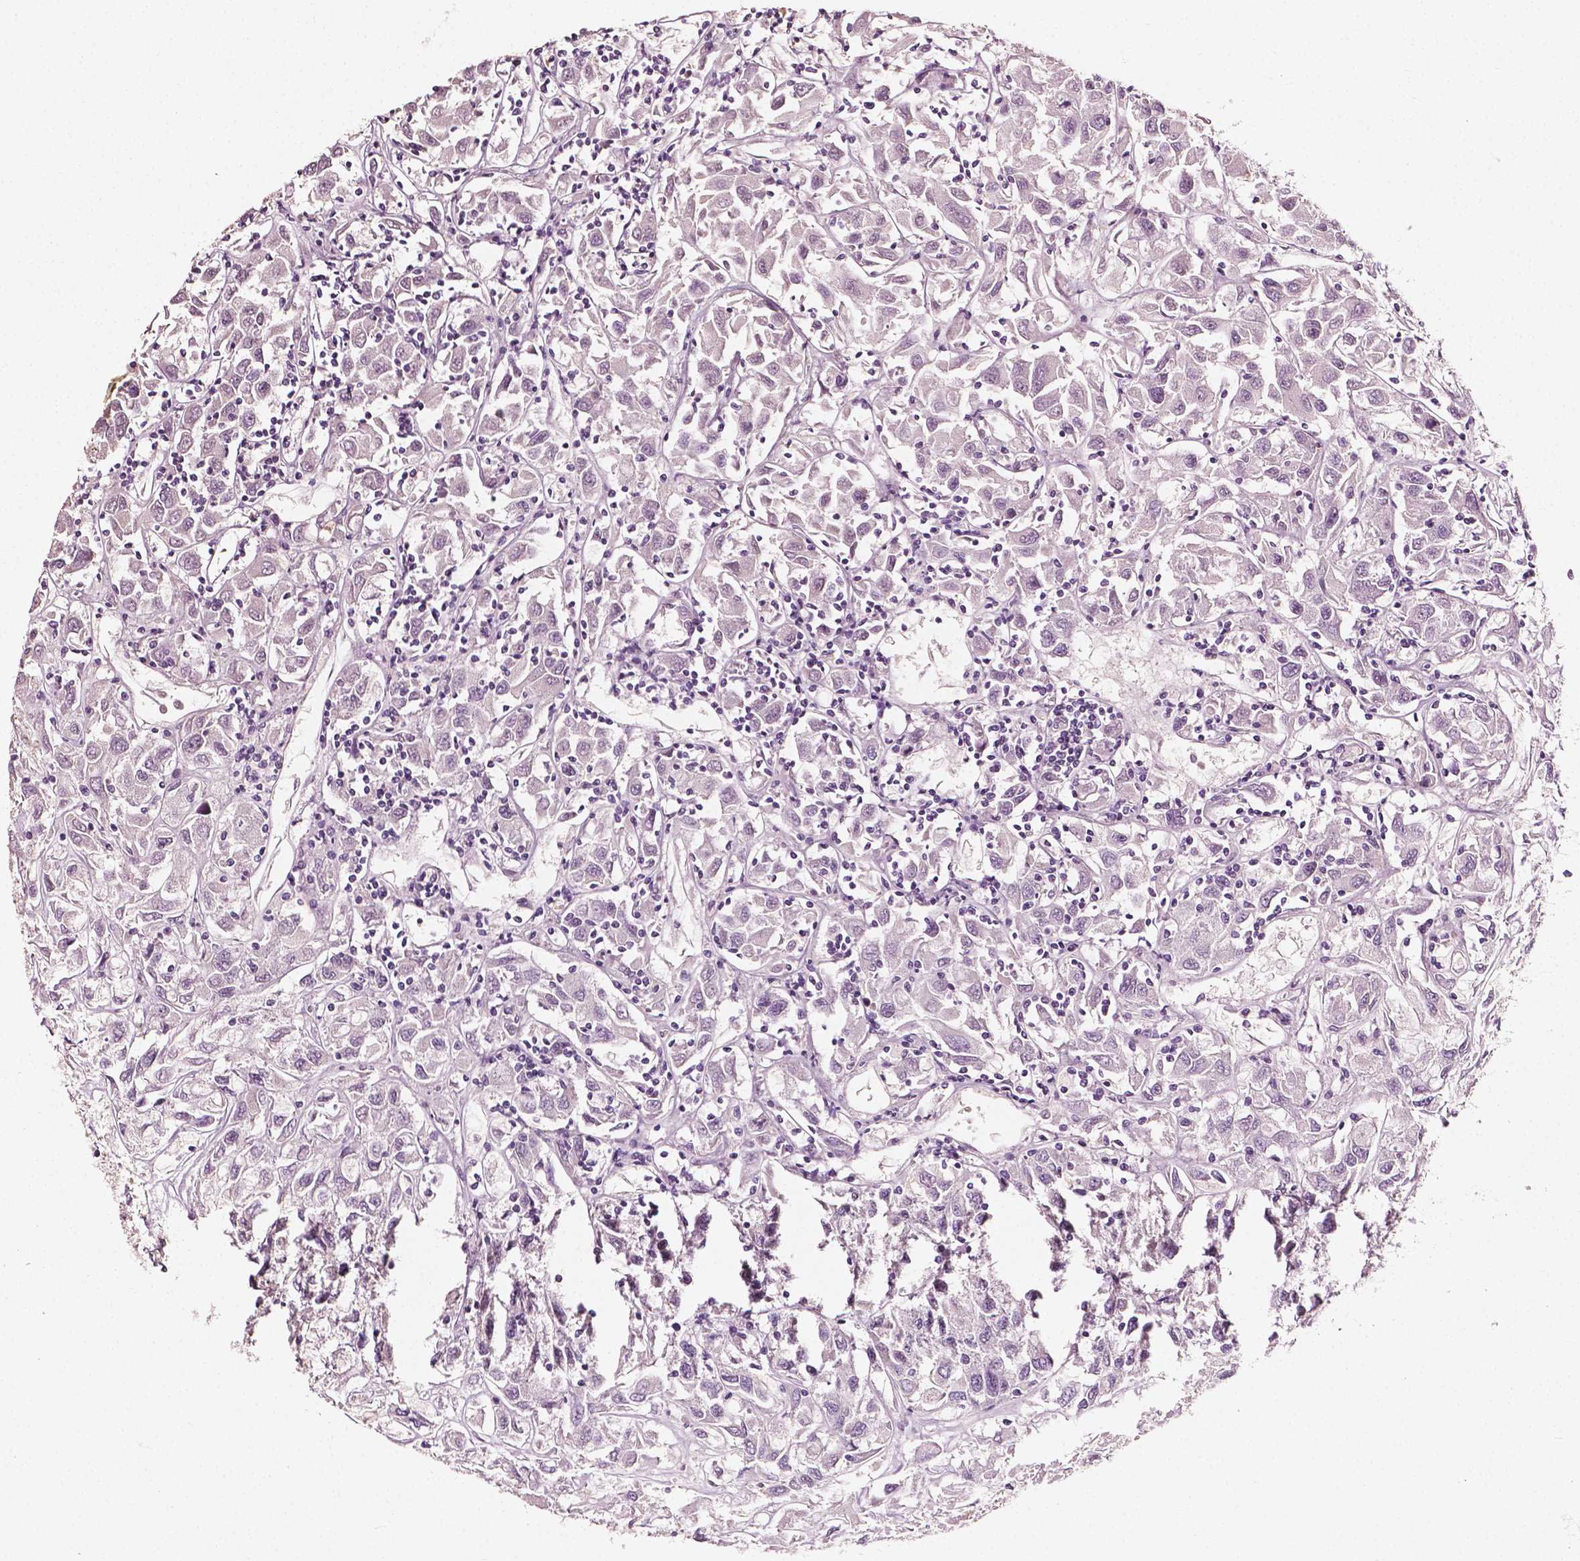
{"staining": {"intensity": "negative", "quantity": "none", "location": "none"}, "tissue": "renal cancer", "cell_type": "Tumor cells", "image_type": "cancer", "snomed": [{"axis": "morphology", "description": "Adenocarcinoma, NOS"}, {"axis": "topography", "description": "Kidney"}], "caption": "This is an immunohistochemistry (IHC) photomicrograph of human renal cancer (adenocarcinoma). There is no expression in tumor cells.", "gene": "PLA2R1", "patient": {"sex": "female", "age": 76}}